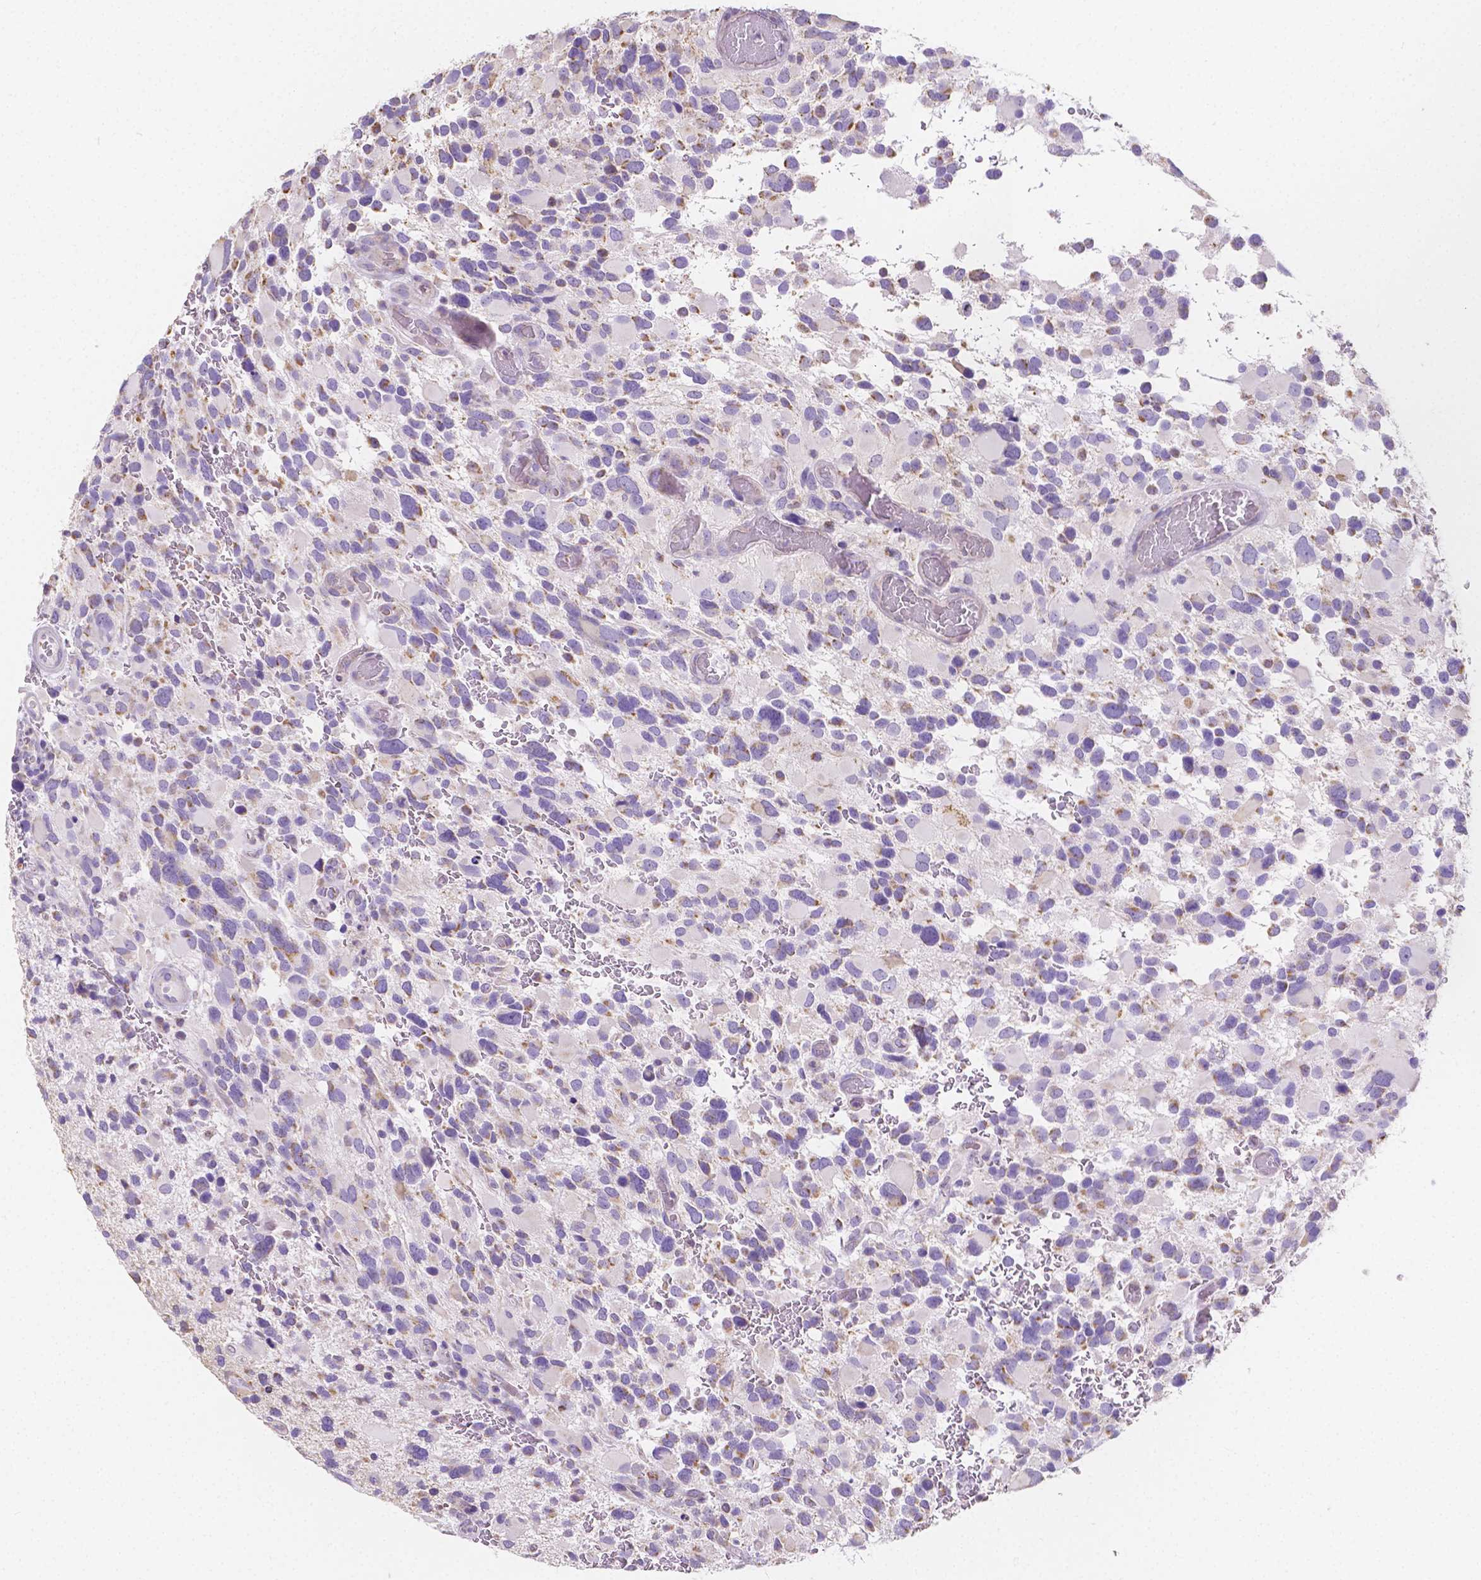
{"staining": {"intensity": "negative", "quantity": "none", "location": "none"}, "tissue": "glioma", "cell_type": "Tumor cells", "image_type": "cancer", "snomed": [{"axis": "morphology", "description": "Glioma, malignant, Low grade"}, {"axis": "topography", "description": "Brain"}], "caption": "Glioma was stained to show a protein in brown. There is no significant positivity in tumor cells.", "gene": "TMEM130", "patient": {"sex": "female", "age": 32}}